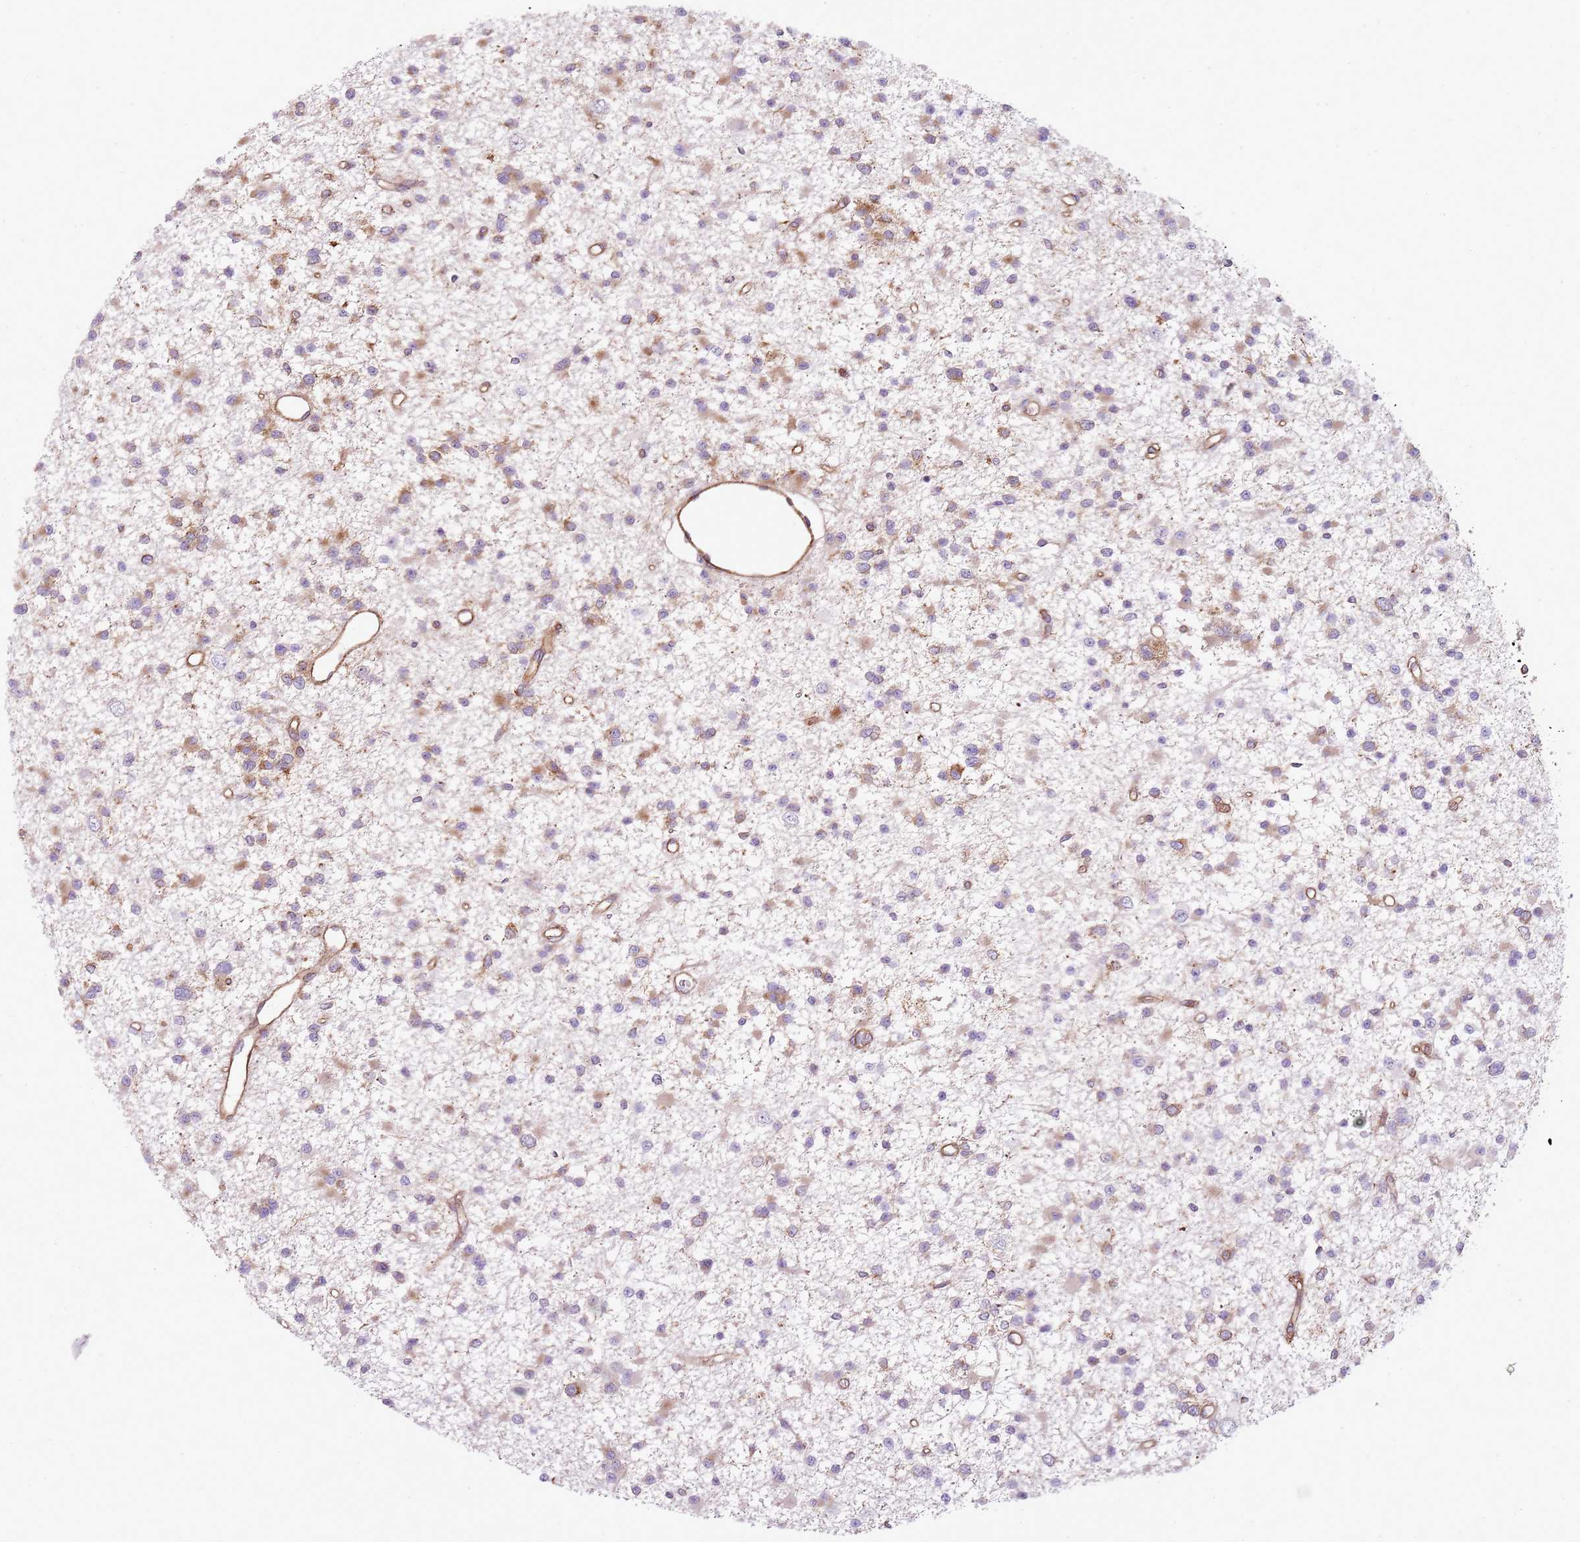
{"staining": {"intensity": "moderate", "quantity": "25%-75%", "location": "cytoplasmic/membranous"}, "tissue": "glioma", "cell_type": "Tumor cells", "image_type": "cancer", "snomed": [{"axis": "morphology", "description": "Glioma, malignant, Low grade"}, {"axis": "topography", "description": "Brain"}], "caption": "Protein expression analysis of glioma exhibits moderate cytoplasmic/membranous staining in about 25%-75% of tumor cells. Nuclei are stained in blue.", "gene": "SNX1", "patient": {"sex": "female", "age": 22}}